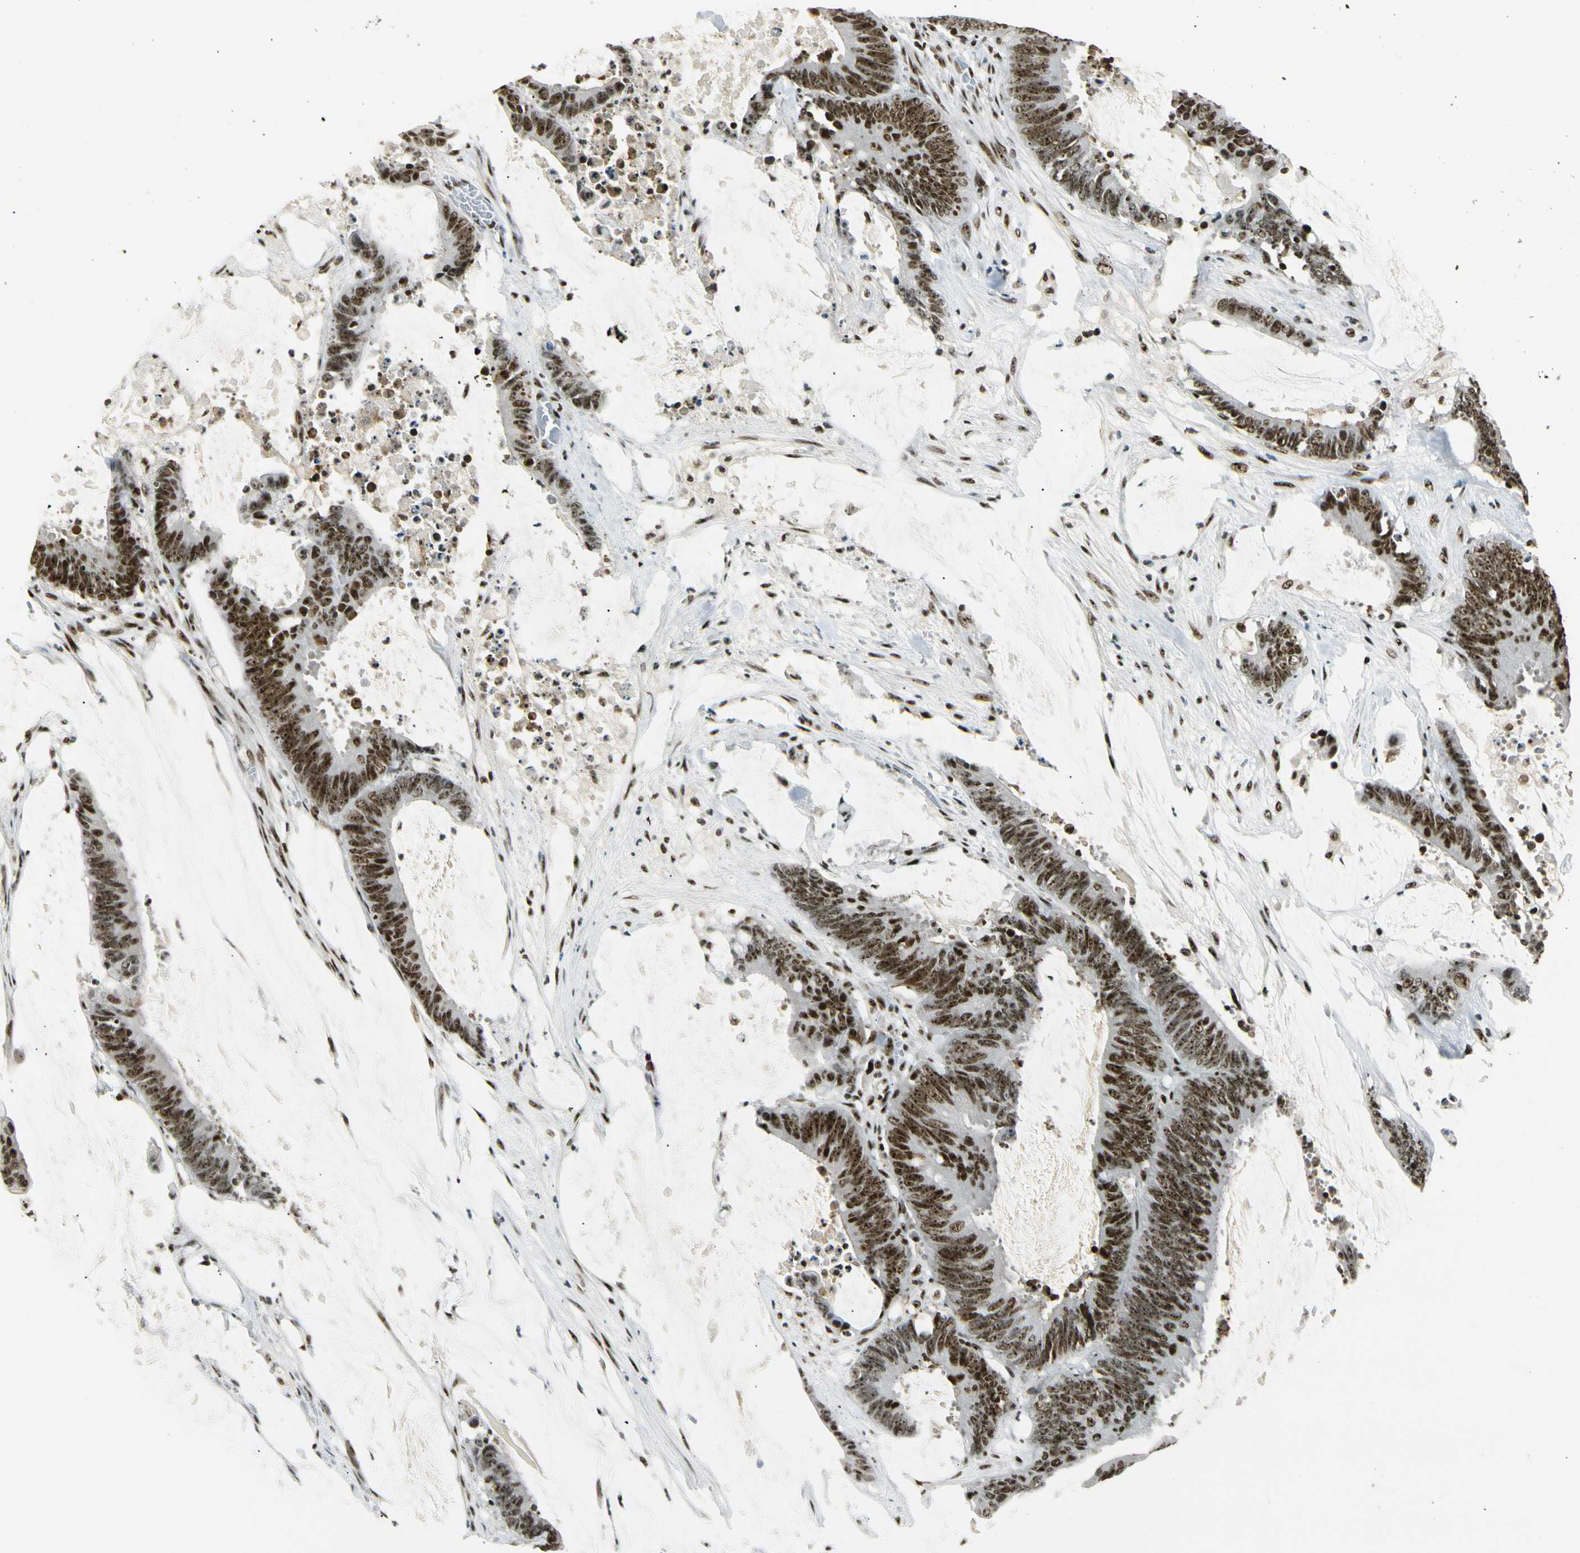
{"staining": {"intensity": "strong", "quantity": ">75%", "location": "nuclear"}, "tissue": "colorectal cancer", "cell_type": "Tumor cells", "image_type": "cancer", "snomed": [{"axis": "morphology", "description": "Adenocarcinoma, NOS"}, {"axis": "topography", "description": "Rectum"}], "caption": "The histopathology image shows immunohistochemical staining of colorectal cancer (adenocarcinoma). There is strong nuclear positivity is seen in approximately >75% of tumor cells.", "gene": "UBTF", "patient": {"sex": "female", "age": 66}}